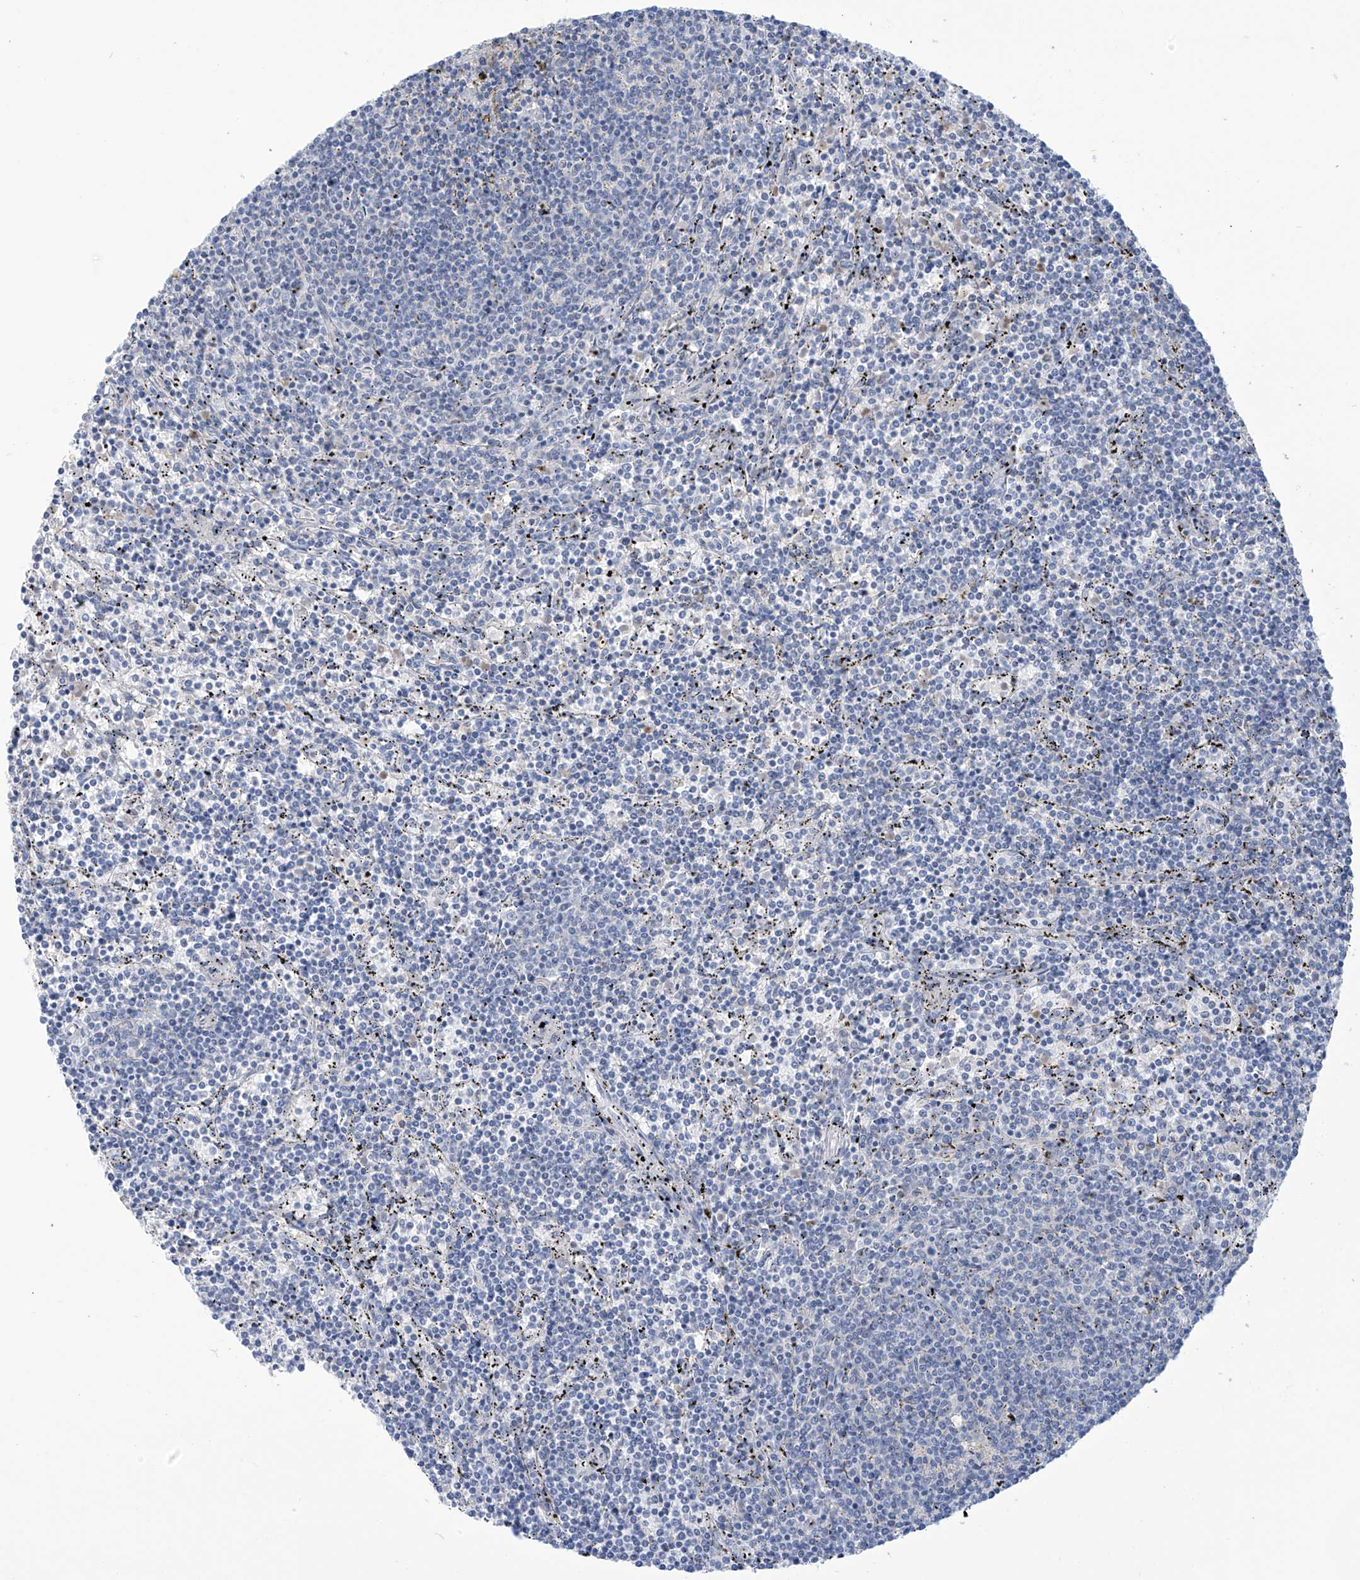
{"staining": {"intensity": "negative", "quantity": "none", "location": "none"}, "tissue": "lymphoma", "cell_type": "Tumor cells", "image_type": "cancer", "snomed": [{"axis": "morphology", "description": "Malignant lymphoma, non-Hodgkin's type, Low grade"}, {"axis": "topography", "description": "Spleen"}], "caption": "Tumor cells show no significant expression in low-grade malignant lymphoma, non-Hodgkin's type. (Brightfield microscopy of DAB (3,3'-diaminobenzidine) immunohistochemistry at high magnification).", "gene": "FABP2", "patient": {"sex": "female", "age": 50}}